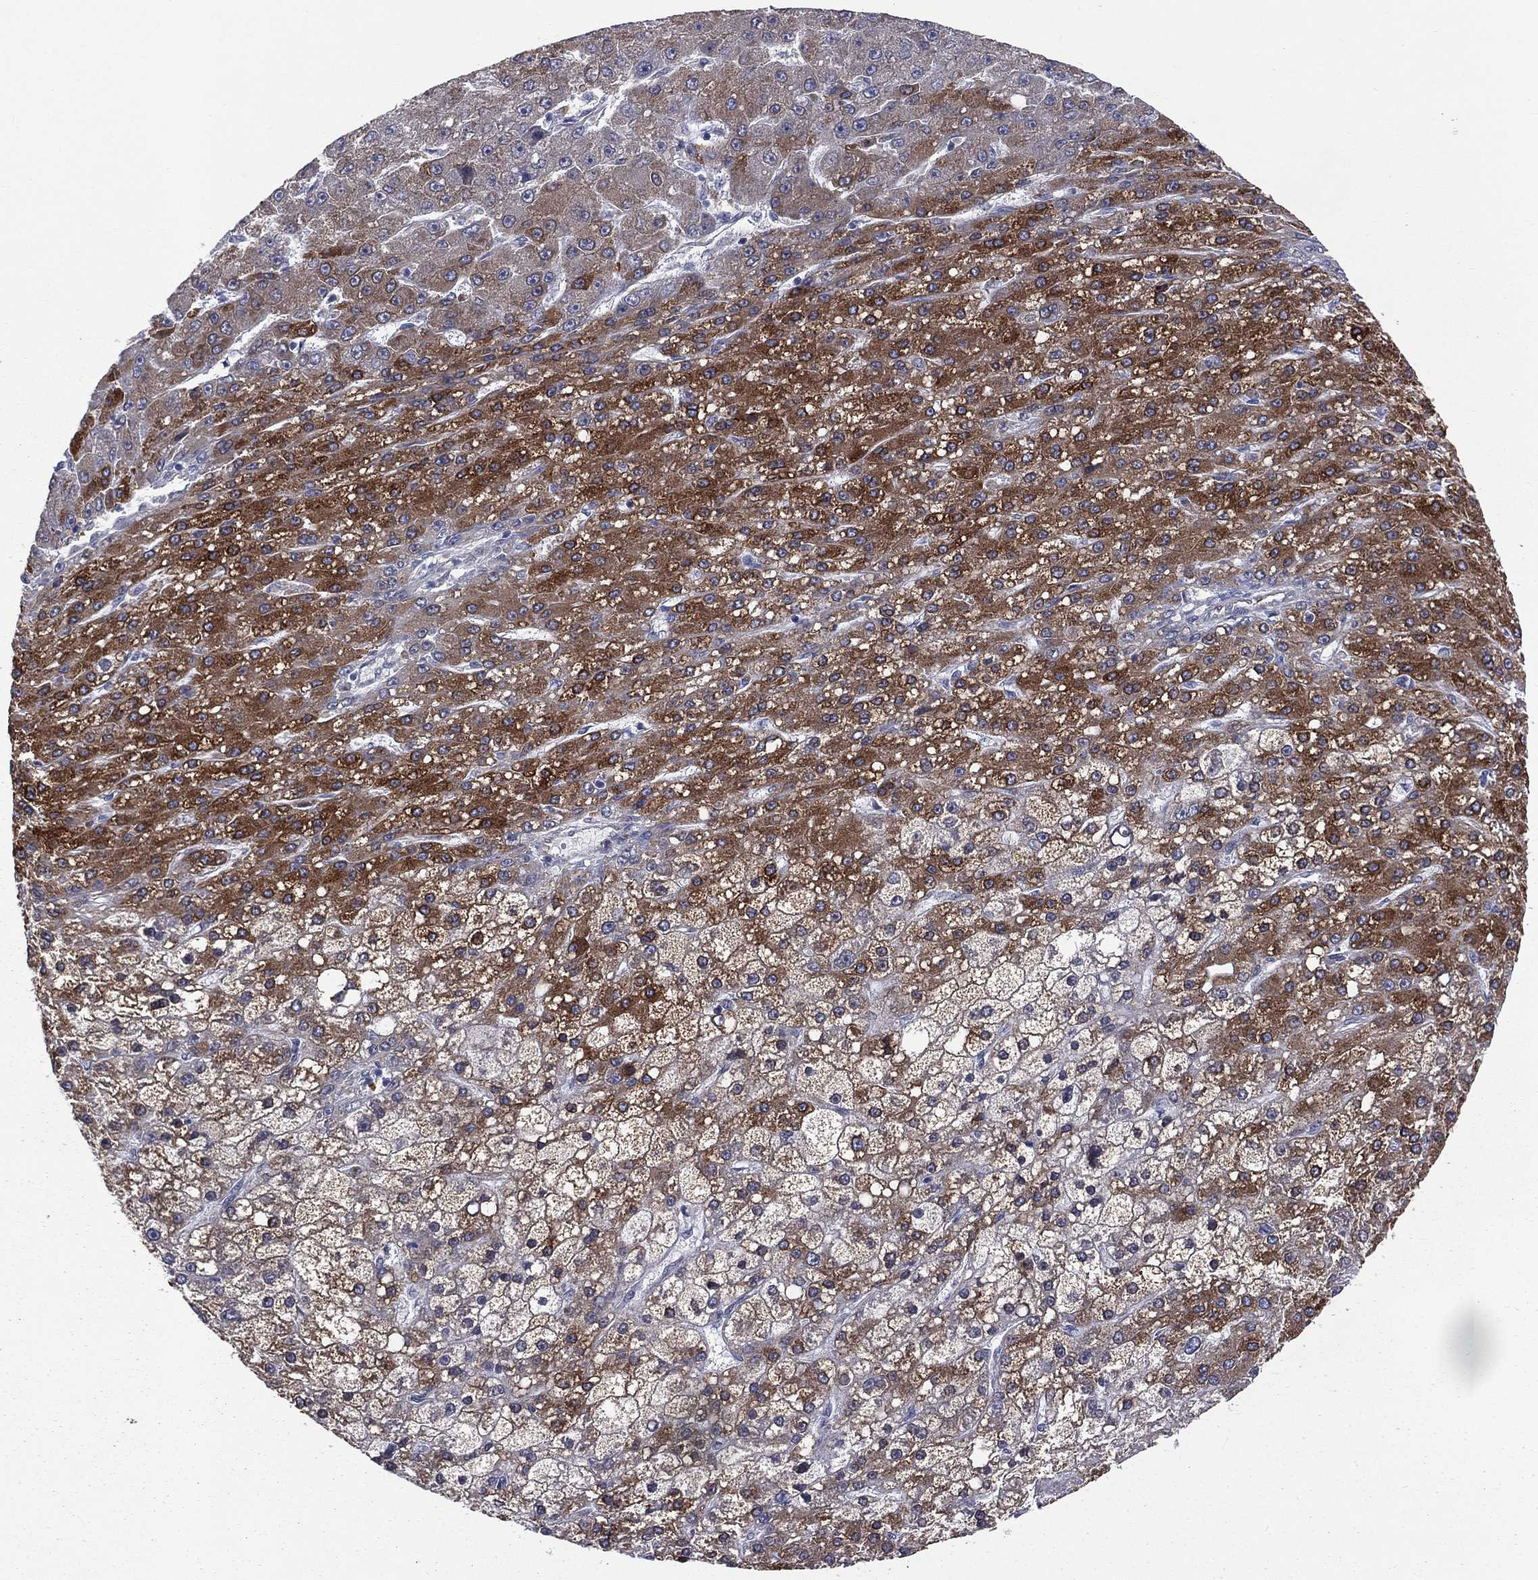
{"staining": {"intensity": "moderate", "quantity": "25%-75%", "location": "cytoplasmic/membranous"}, "tissue": "liver cancer", "cell_type": "Tumor cells", "image_type": "cancer", "snomed": [{"axis": "morphology", "description": "Carcinoma, Hepatocellular, NOS"}, {"axis": "topography", "description": "Liver"}], "caption": "Liver cancer (hepatocellular carcinoma) stained with DAB IHC reveals medium levels of moderate cytoplasmic/membranous expression in approximately 25%-75% of tumor cells. (Stains: DAB (3,3'-diaminobenzidine) in brown, nuclei in blue, Microscopy: brightfield microscopy at high magnification).", "gene": "PGRMC1", "patient": {"sex": "male", "age": 67}}